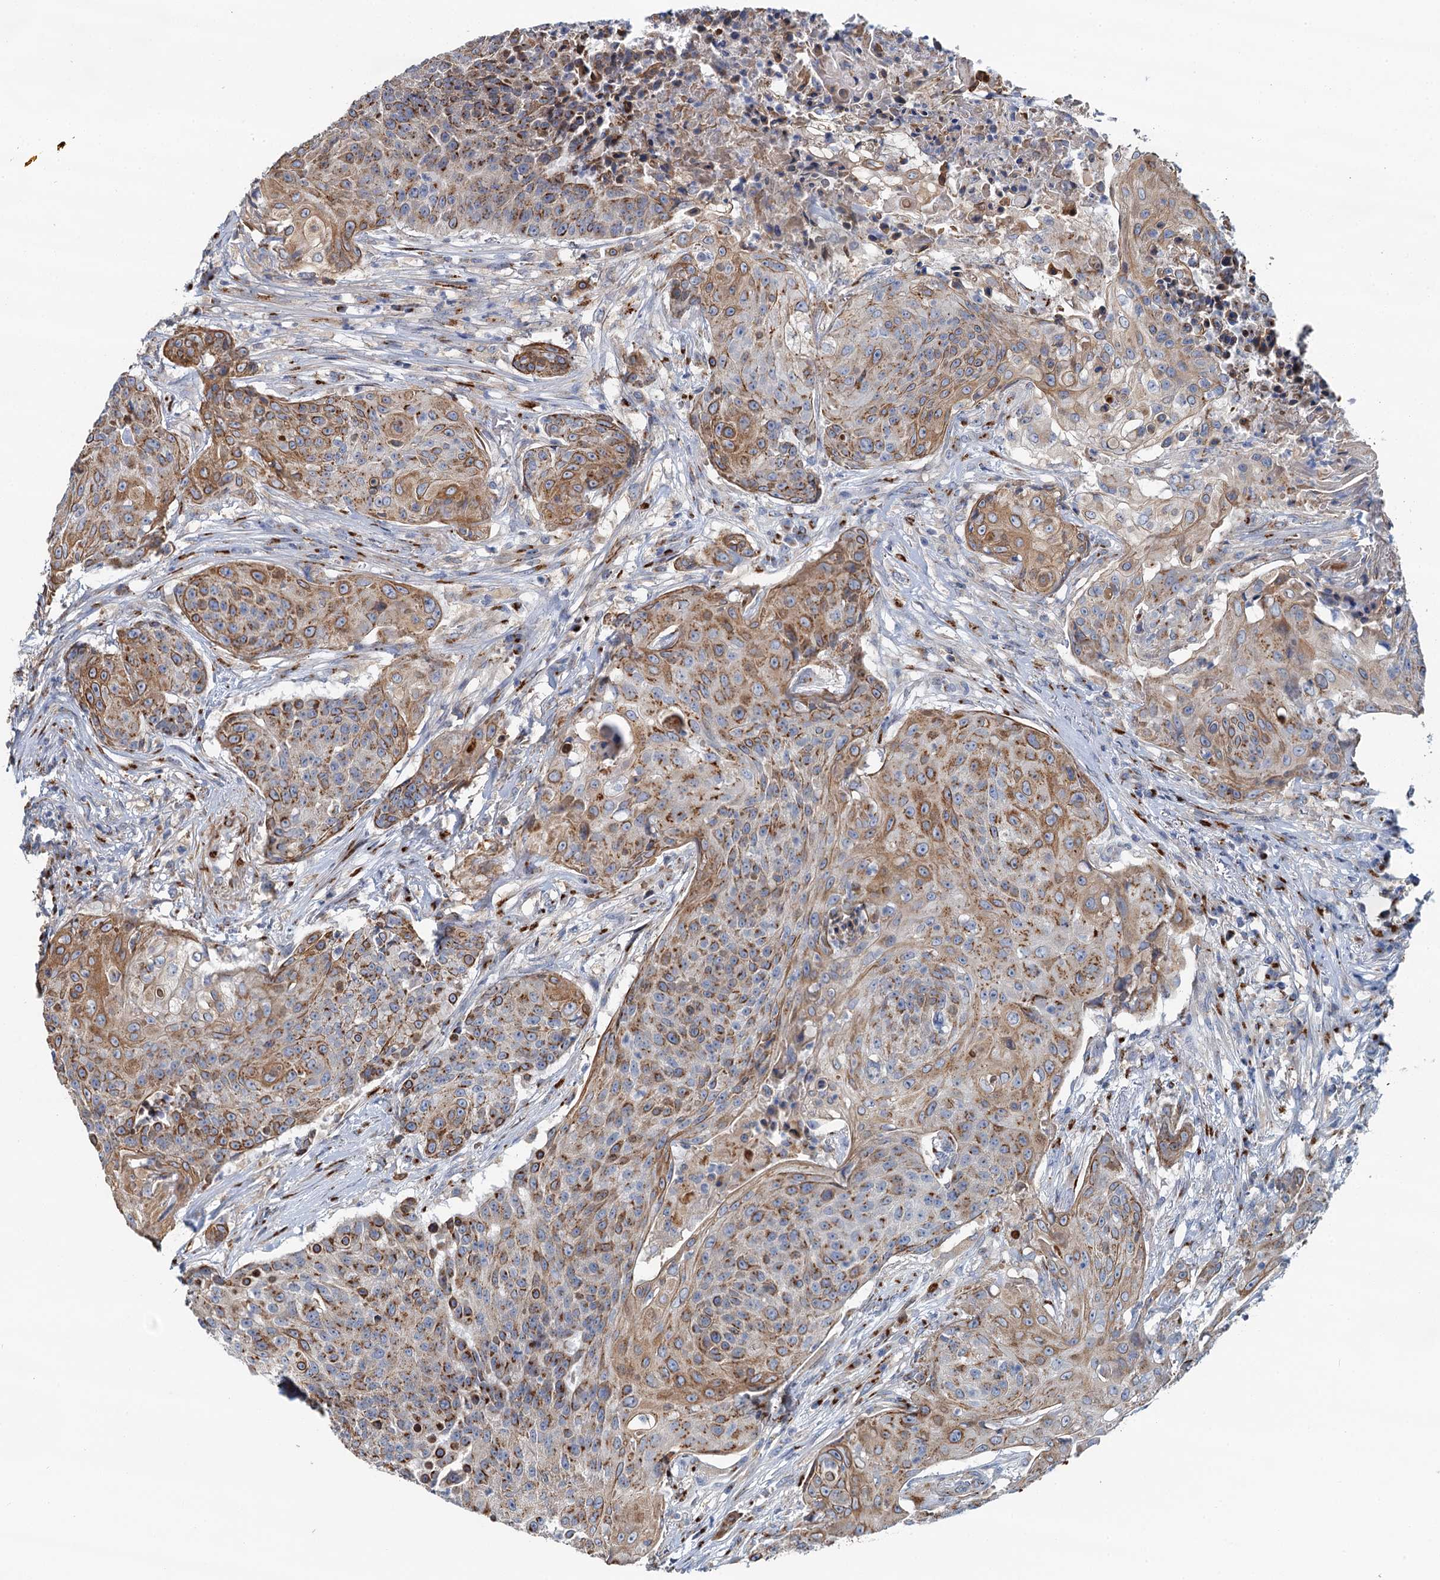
{"staining": {"intensity": "moderate", "quantity": ">75%", "location": "cytoplasmic/membranous"}, "tissue": "urothelial cancer", "cell_type": "Tumor cells", "image_type": "cancer", "snomed": [{"axis": "morphology", "description": "Urothelial carcinoma, High grade"}, {"axis": "topography", "description": "Urinary bladder"}], "caption": "An IHC histopathology image of neoplastic tissue is shown. Protein staining in brown labels moderate cytoplasmic/membranous positivity in urothelial cancer within tumor cells. The protein is shown in brown color, while the nuclei are stained blue.", "gene": "BET1L", "patient": {"sex": "female", "age": 63}}